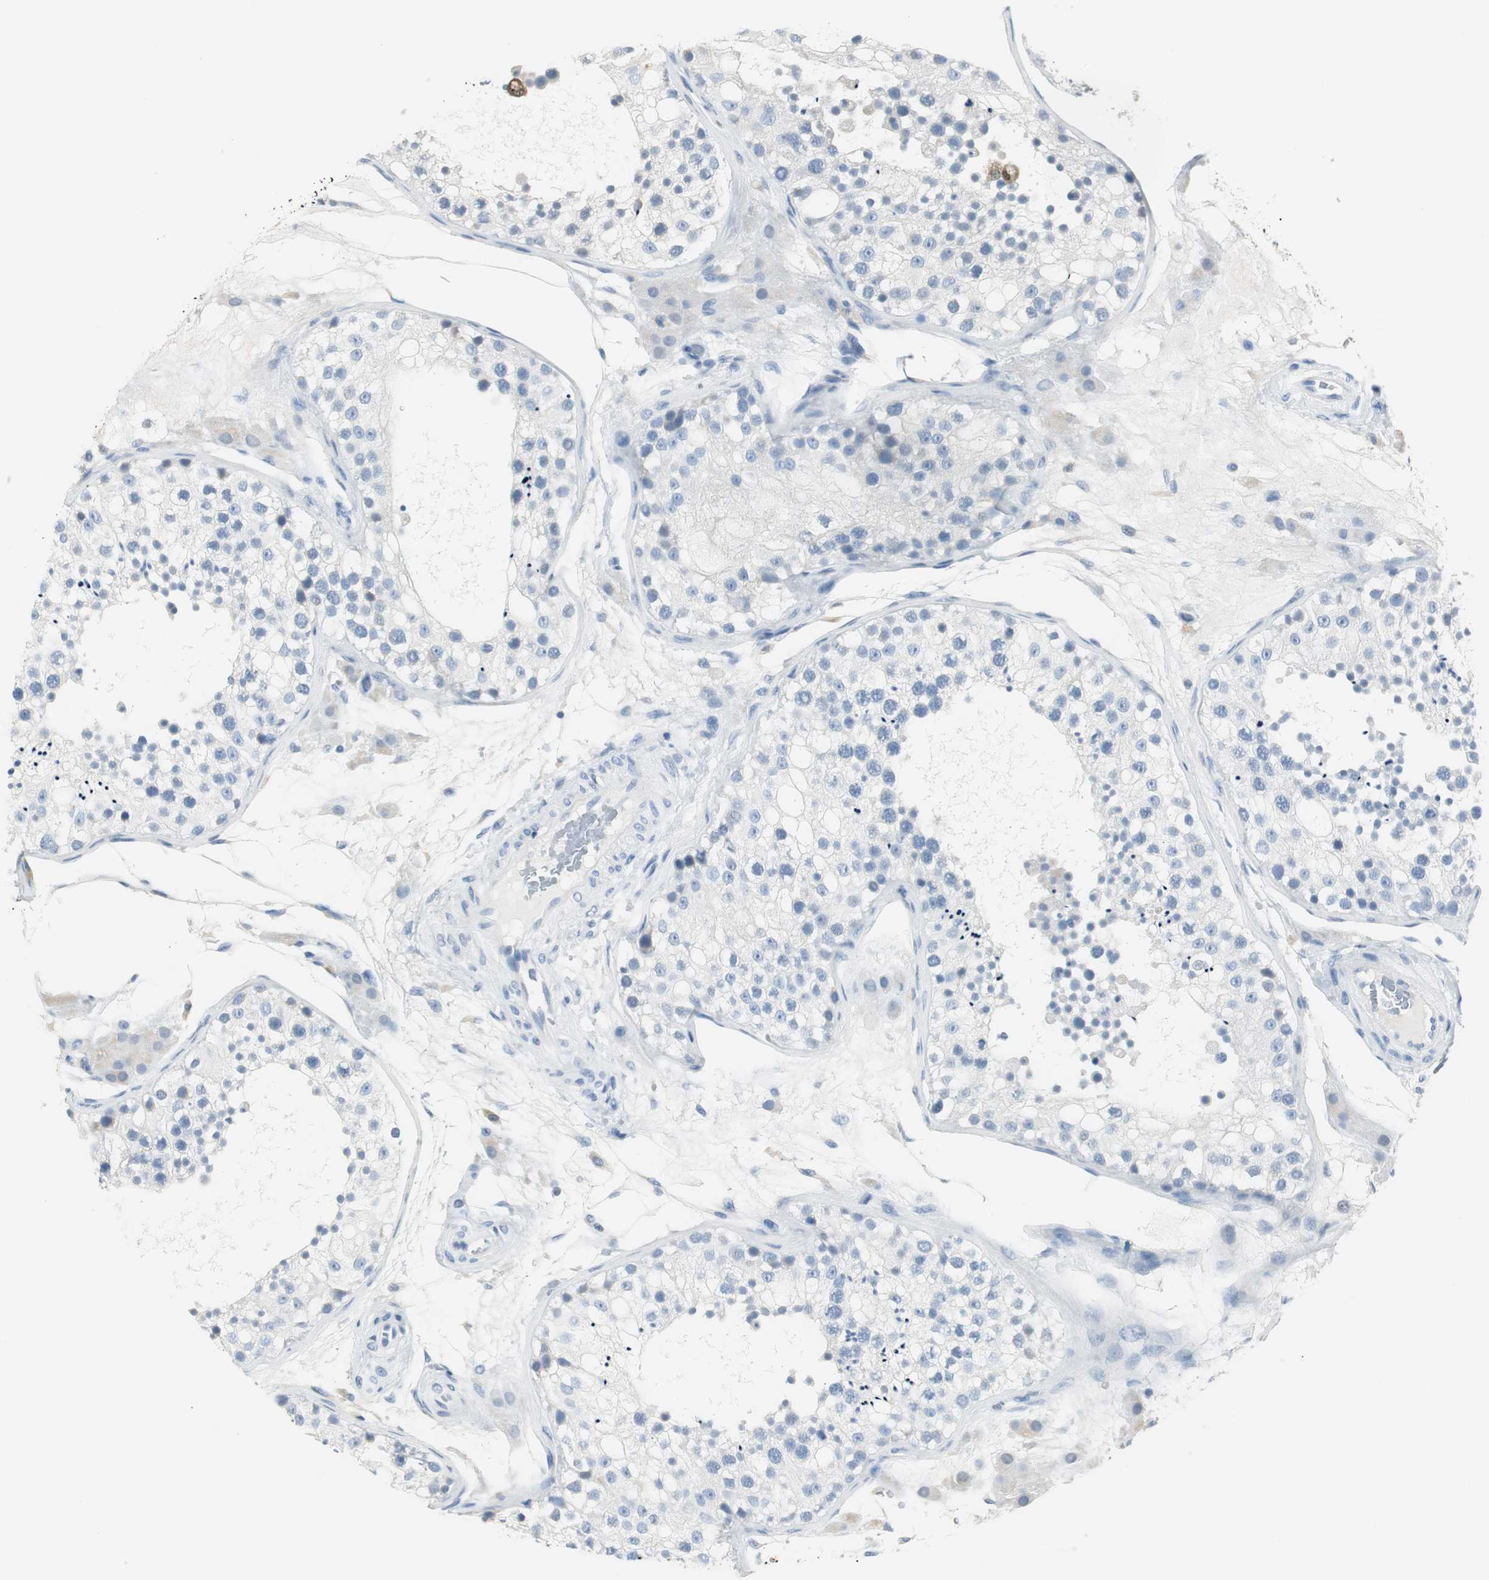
{"staining": {"intensity": "negative", "quantity": "none", "location": "none"}, "tissue": "testis", "cell_type": "Cells in seminiferous ducts", "image_type": "normal", "snomed": [{"axis": "morphology", "description": "Normal tissue, NOS"}, {"axis": "topography", "description": "Testis"}], "caption": "Immunohistochemical staining of benign testis exhibits no significant staining in cells in seminiferous ducts.", "gene": "FBP1", "patient": {"sex": "male", "age": 26}}